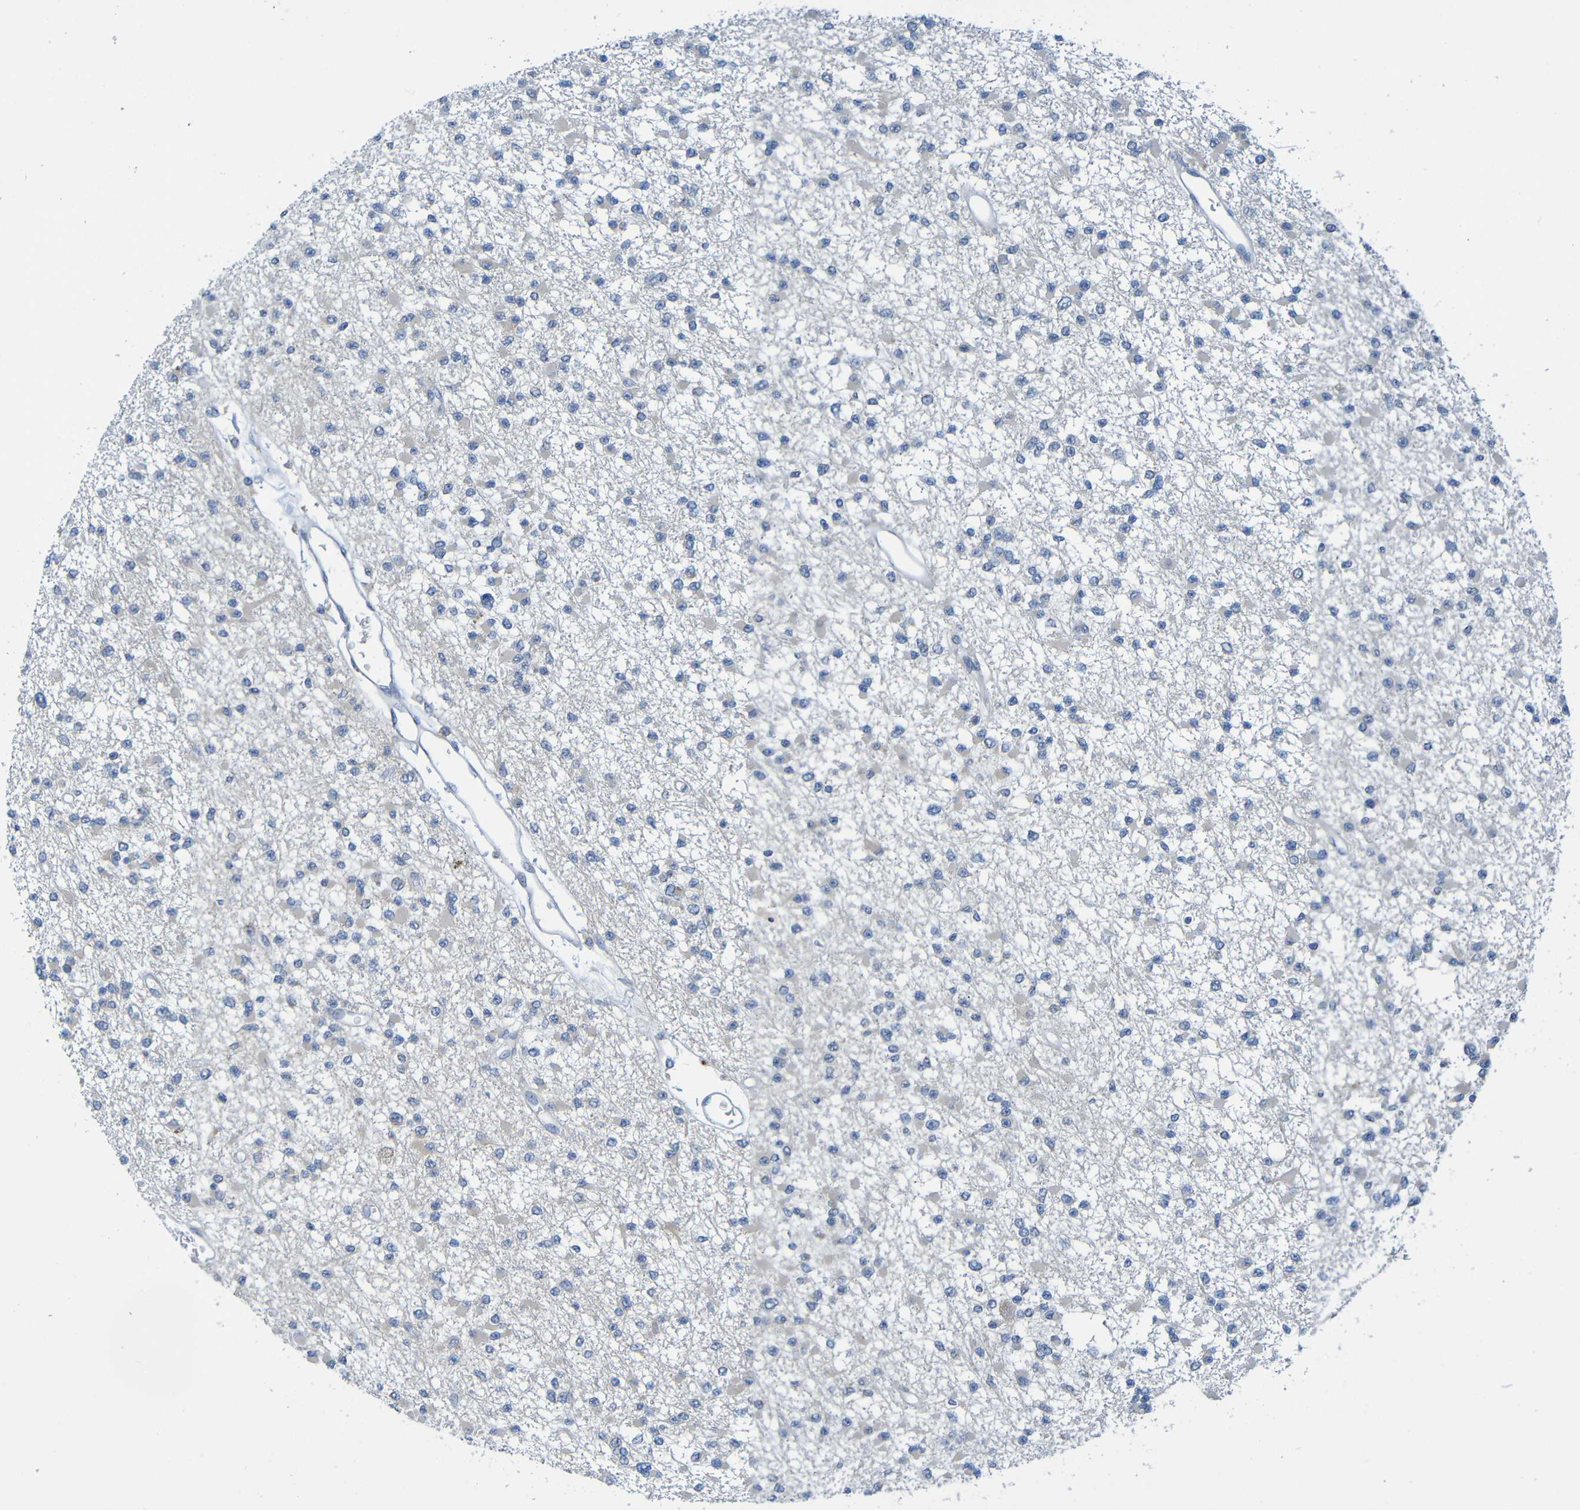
{"staining": {"intensity": "negative", "quantity": "none", "location": "none"}, "tissue": "glioma", "cell_type": "Tumor cells", "image_type": "cancer", "snomed": [{"axis": "morphology", "description": "Glioma, malignant, Low grade"}, {"axis": "topography", "description": "Brain"}], "caption": "This histopathology image is of low-grade glioma (malignant) stained with IHC to label a protein in brown with the nuclei are counter-stained blue. There is no staining in tumor cells.", "gene": "CYP4F2", "patient": {"sex": "female", "age": 22}}